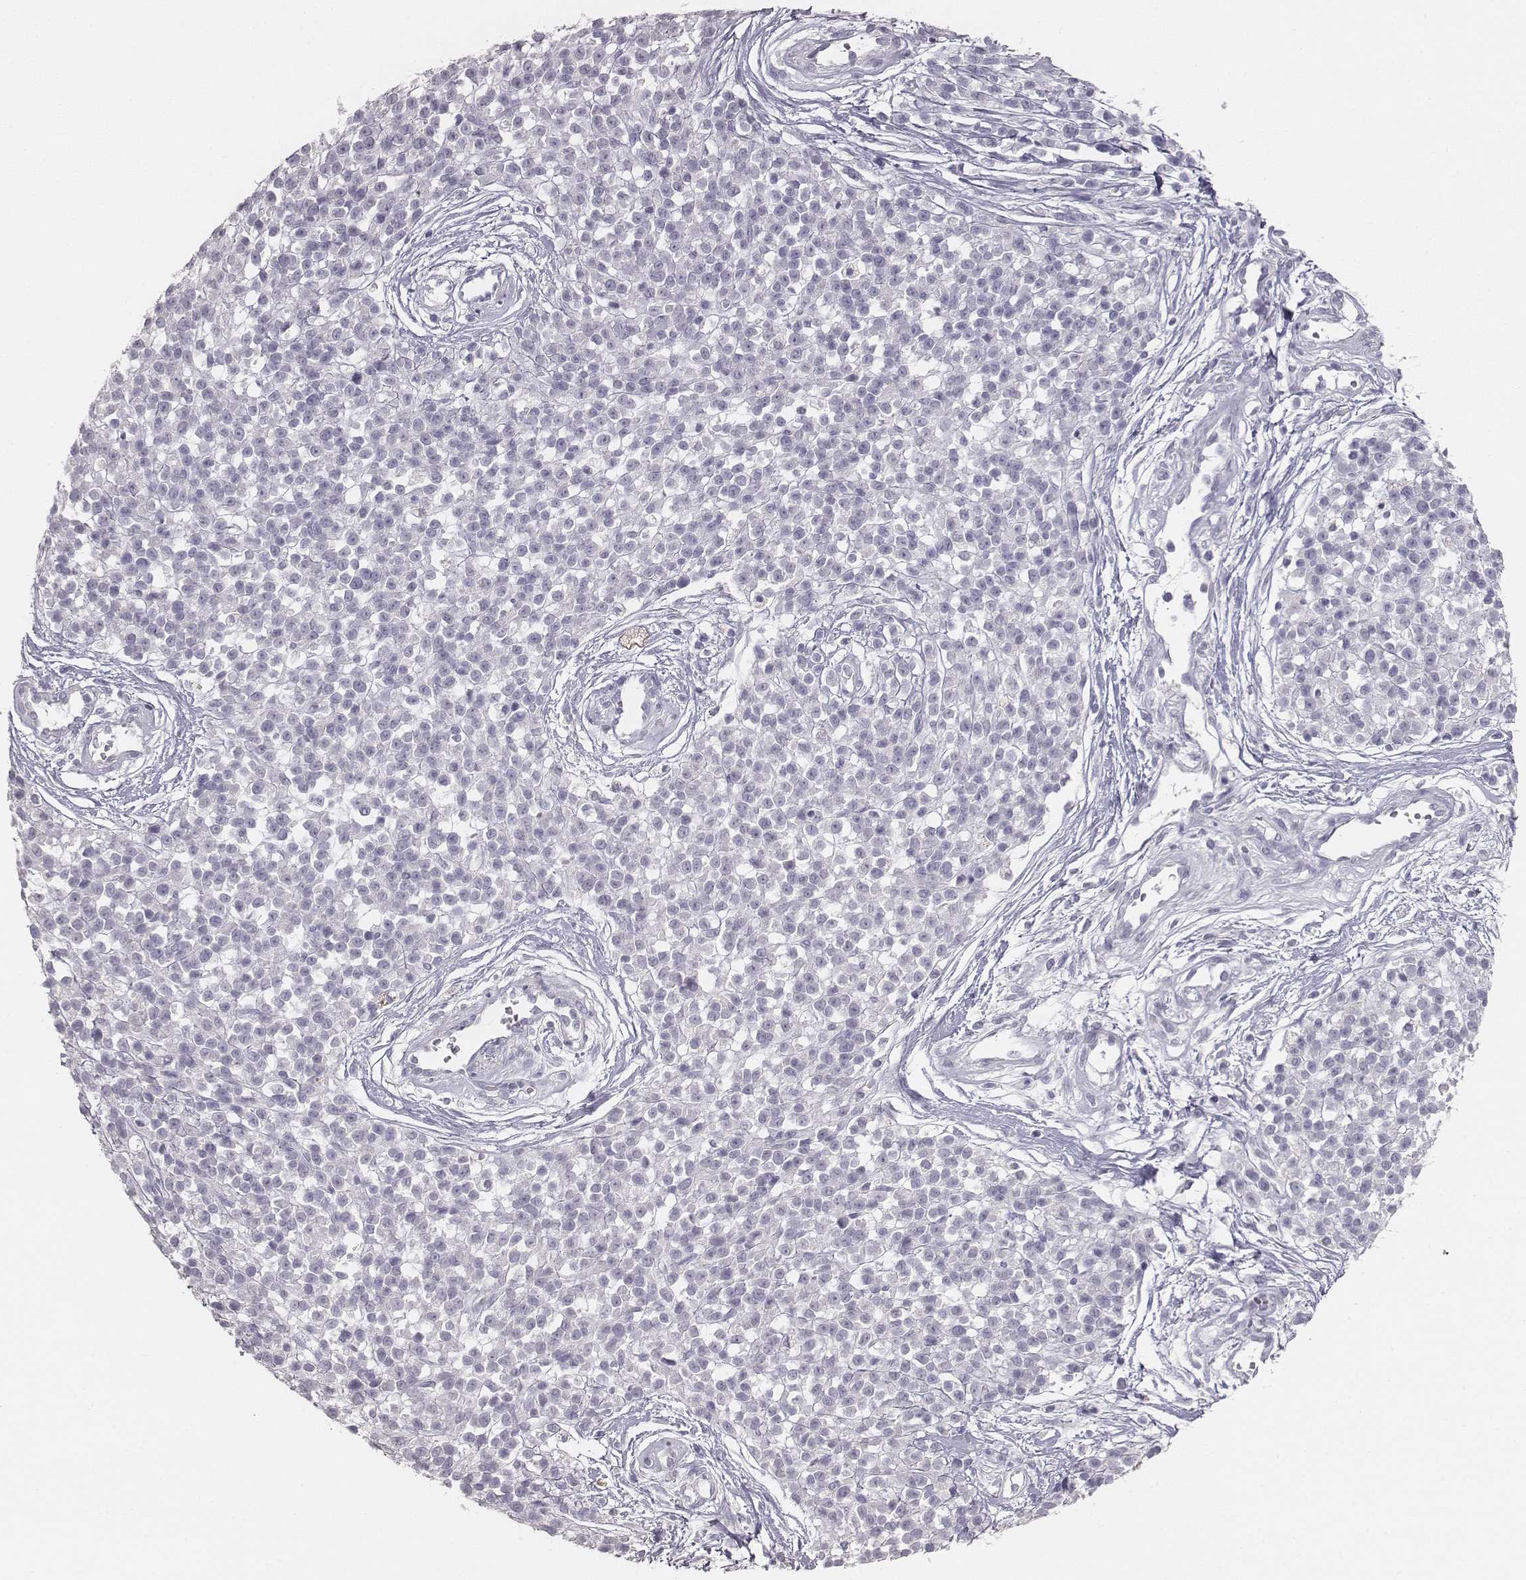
{"staining": {"intensity": "negative", "quantity": "none", "location": "none"}, "tissue": "melanoma", "cell_type": "Tumor cells", "image_type": "cancer", "snomed": [{"axis": "morphology", "description": "Malignant melanoma, NOS"}, {"axis": "topography", "description": "Skin"}, {"axis": "topography", "description": "Skin of trunk"}], "caption": "Melanoma stained for a protein using IHC exhibits no staining tumor cells.", "gene": "MYH6", "patient": {"sex": "male", "age": 74}}